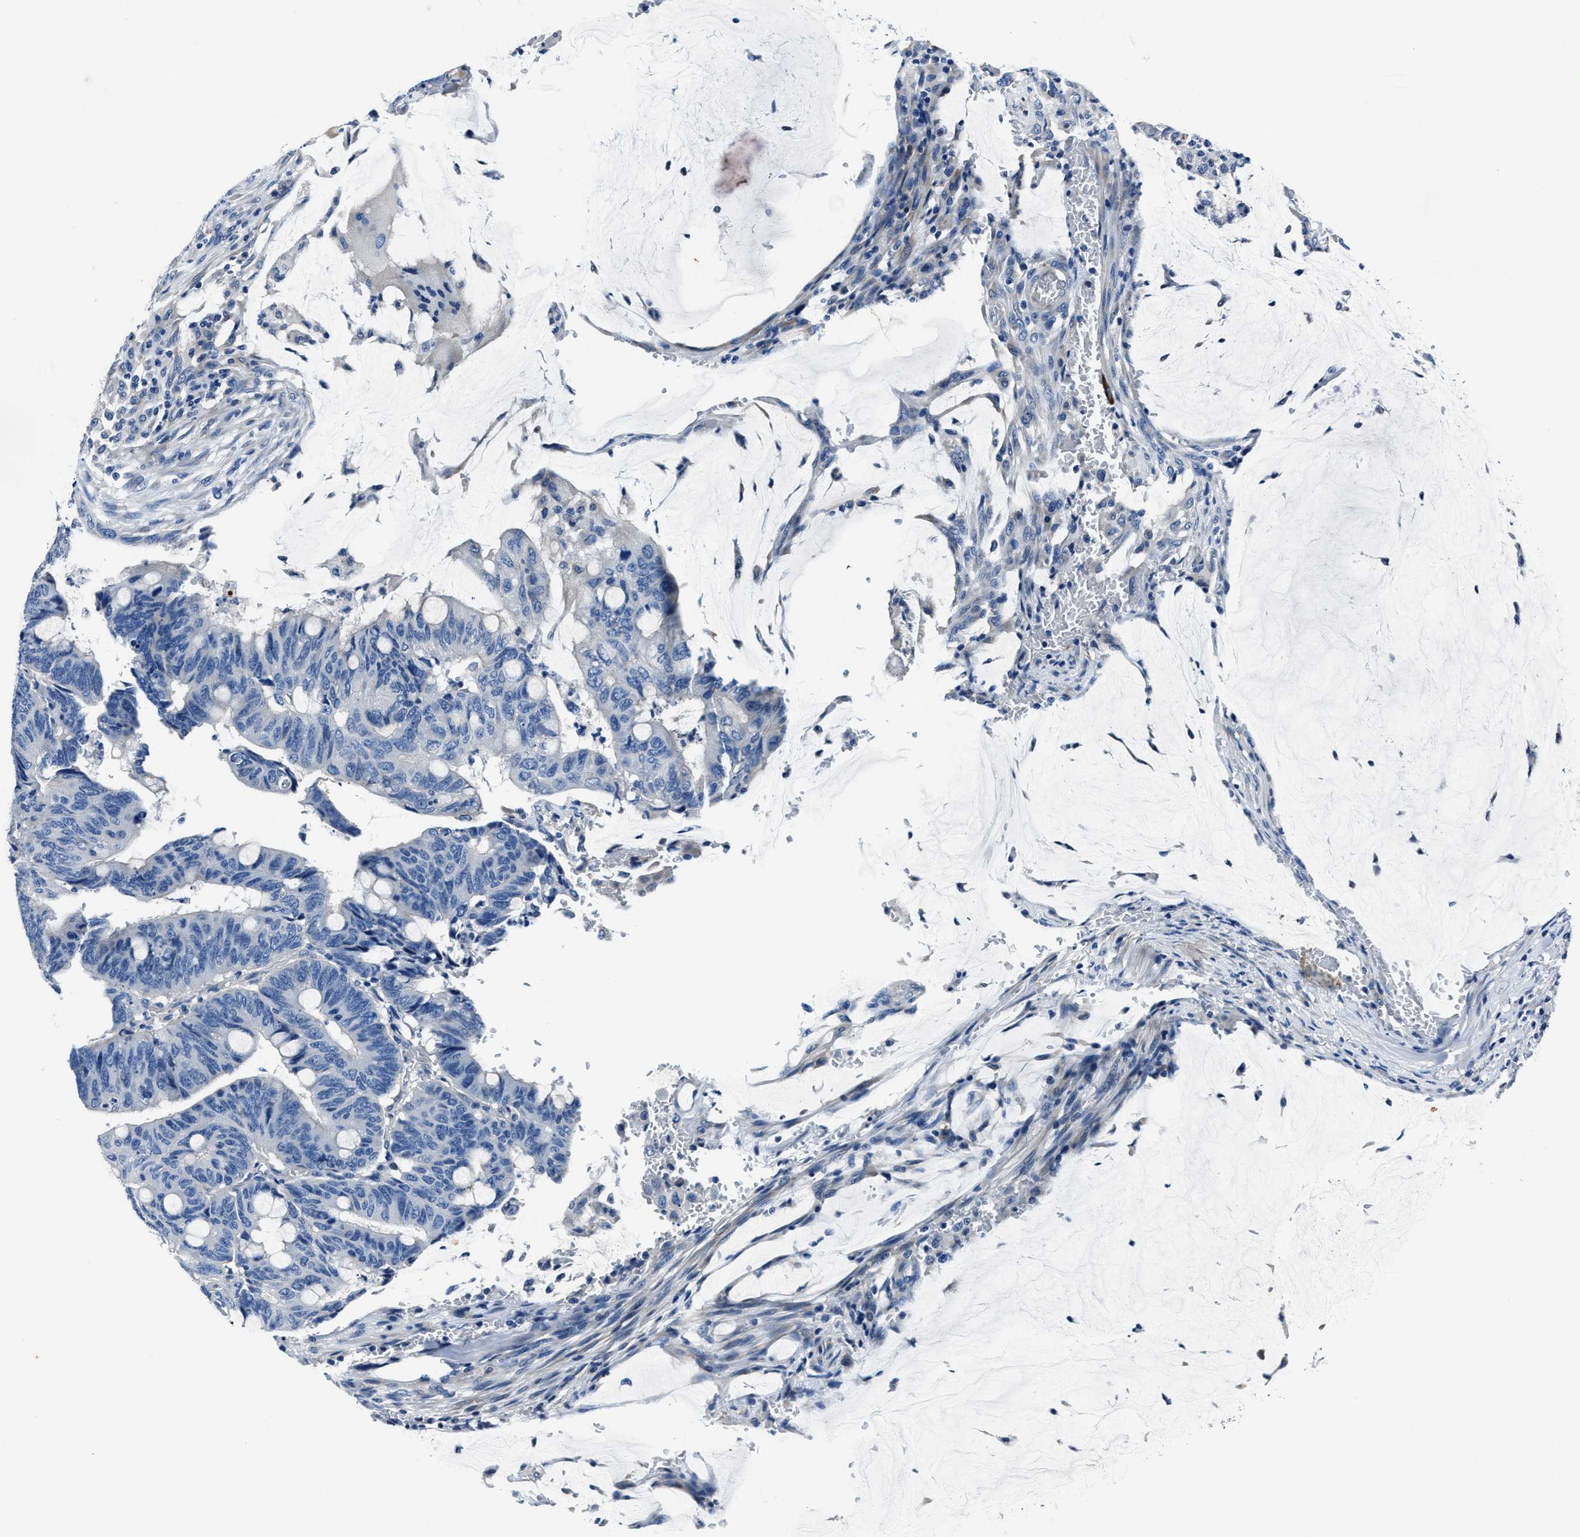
{"staining": {"intensity": "negative", "quantity": "none", "location": "none"}, "tissue": "colorectal cancer", "cell_type": "Tumor cells", "image_type": "cancer", "snomed": [{"axis": "morphology", "description": "Normal tissue, NOS"}, {"axis": "morphology", "description": "Adenocarcinoma, NOS"}, {"axis": "topography", "description": "Rectum"}, {"axis": "topography", "description": "Peripheral nerve tissue"}], "caption": "This histopathology image is of colorectal cancer (adenocarcinoma) stained with IHC to label a protein in brown with the nuclei are counter-stained blue. There is no positivity in tumor cells.", "gene": "NACAD", "patient": {"sex": "male", "age": 92}}